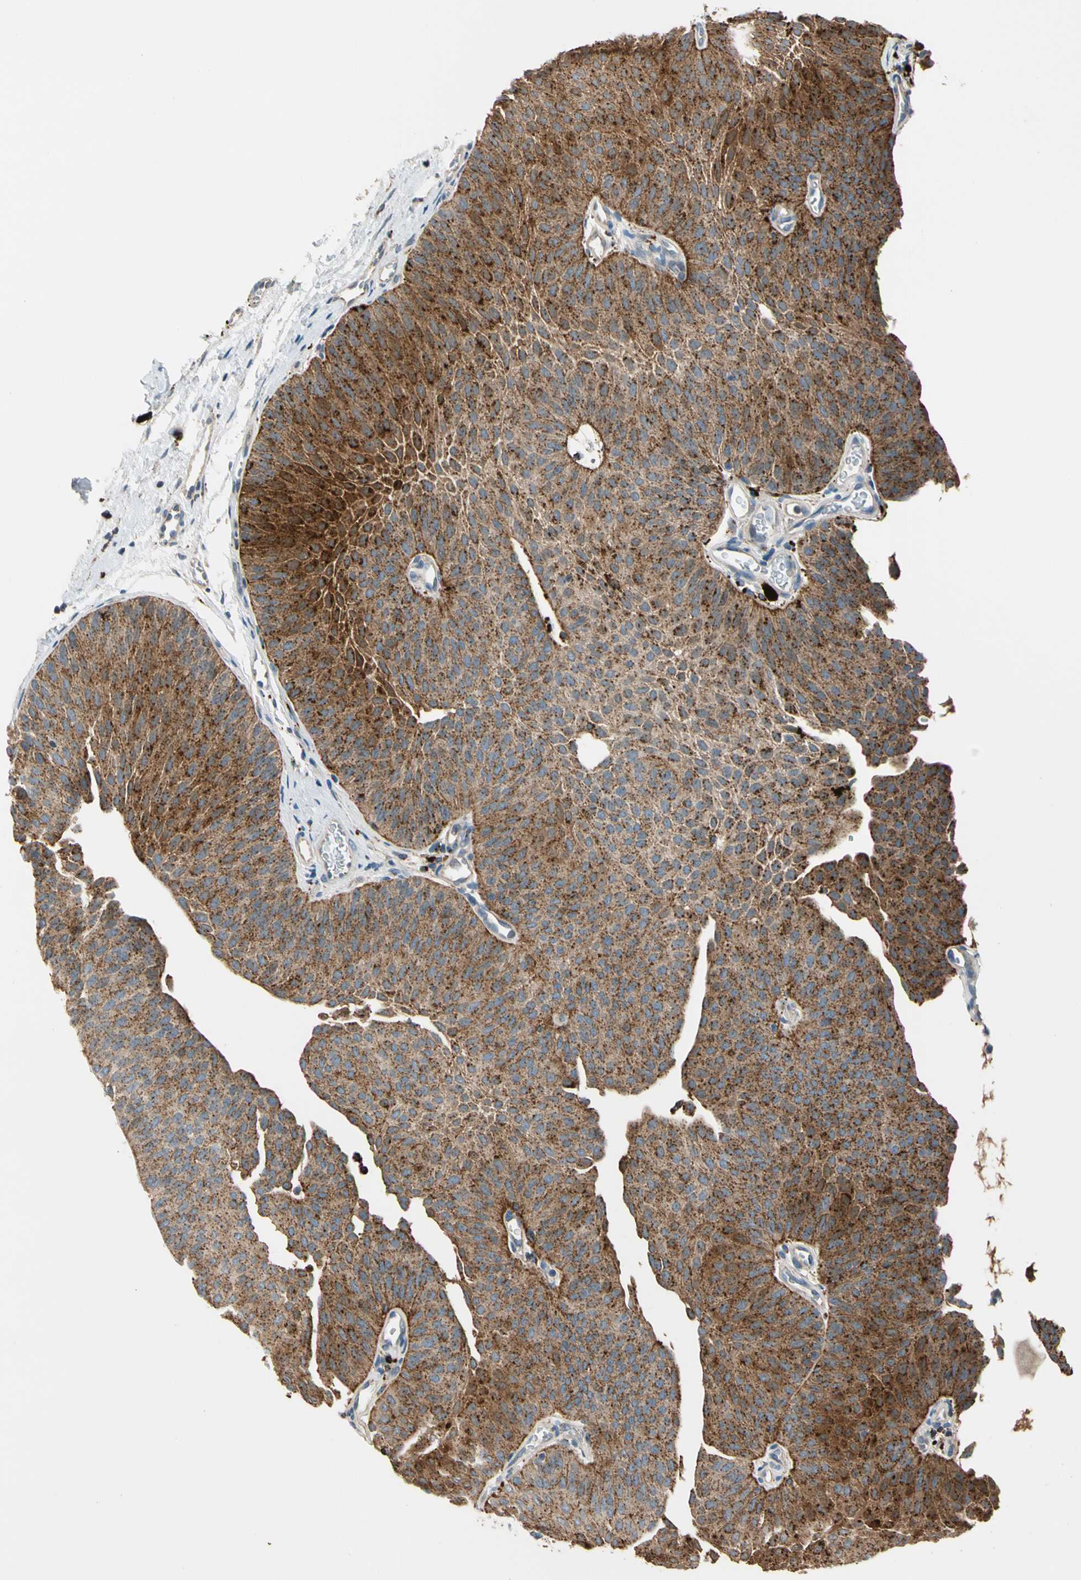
{"staining": {"intensity": "moderate", "quantity": ">75%", "location": "cytoplasmic/membranous"}, "tissue": "urothelial cancer", "cell_type": "Tumor cells", "image_type": "cancer", "snomed": [{"axis": "morphology", "description": "Urothelial carcinoma, Low grade"}, {"axis": "topography", "description": "Urinary bladder"}], "caption": "A histopathology image showing moderate cytoplasmic/membranous staining in about >75% of tumor cells in urothelial carcinoma (low-grade), as visualized by brown immunohistochemical staining.", "gene": "GM2A", "patient": {"sex": "female", "age": 60}}